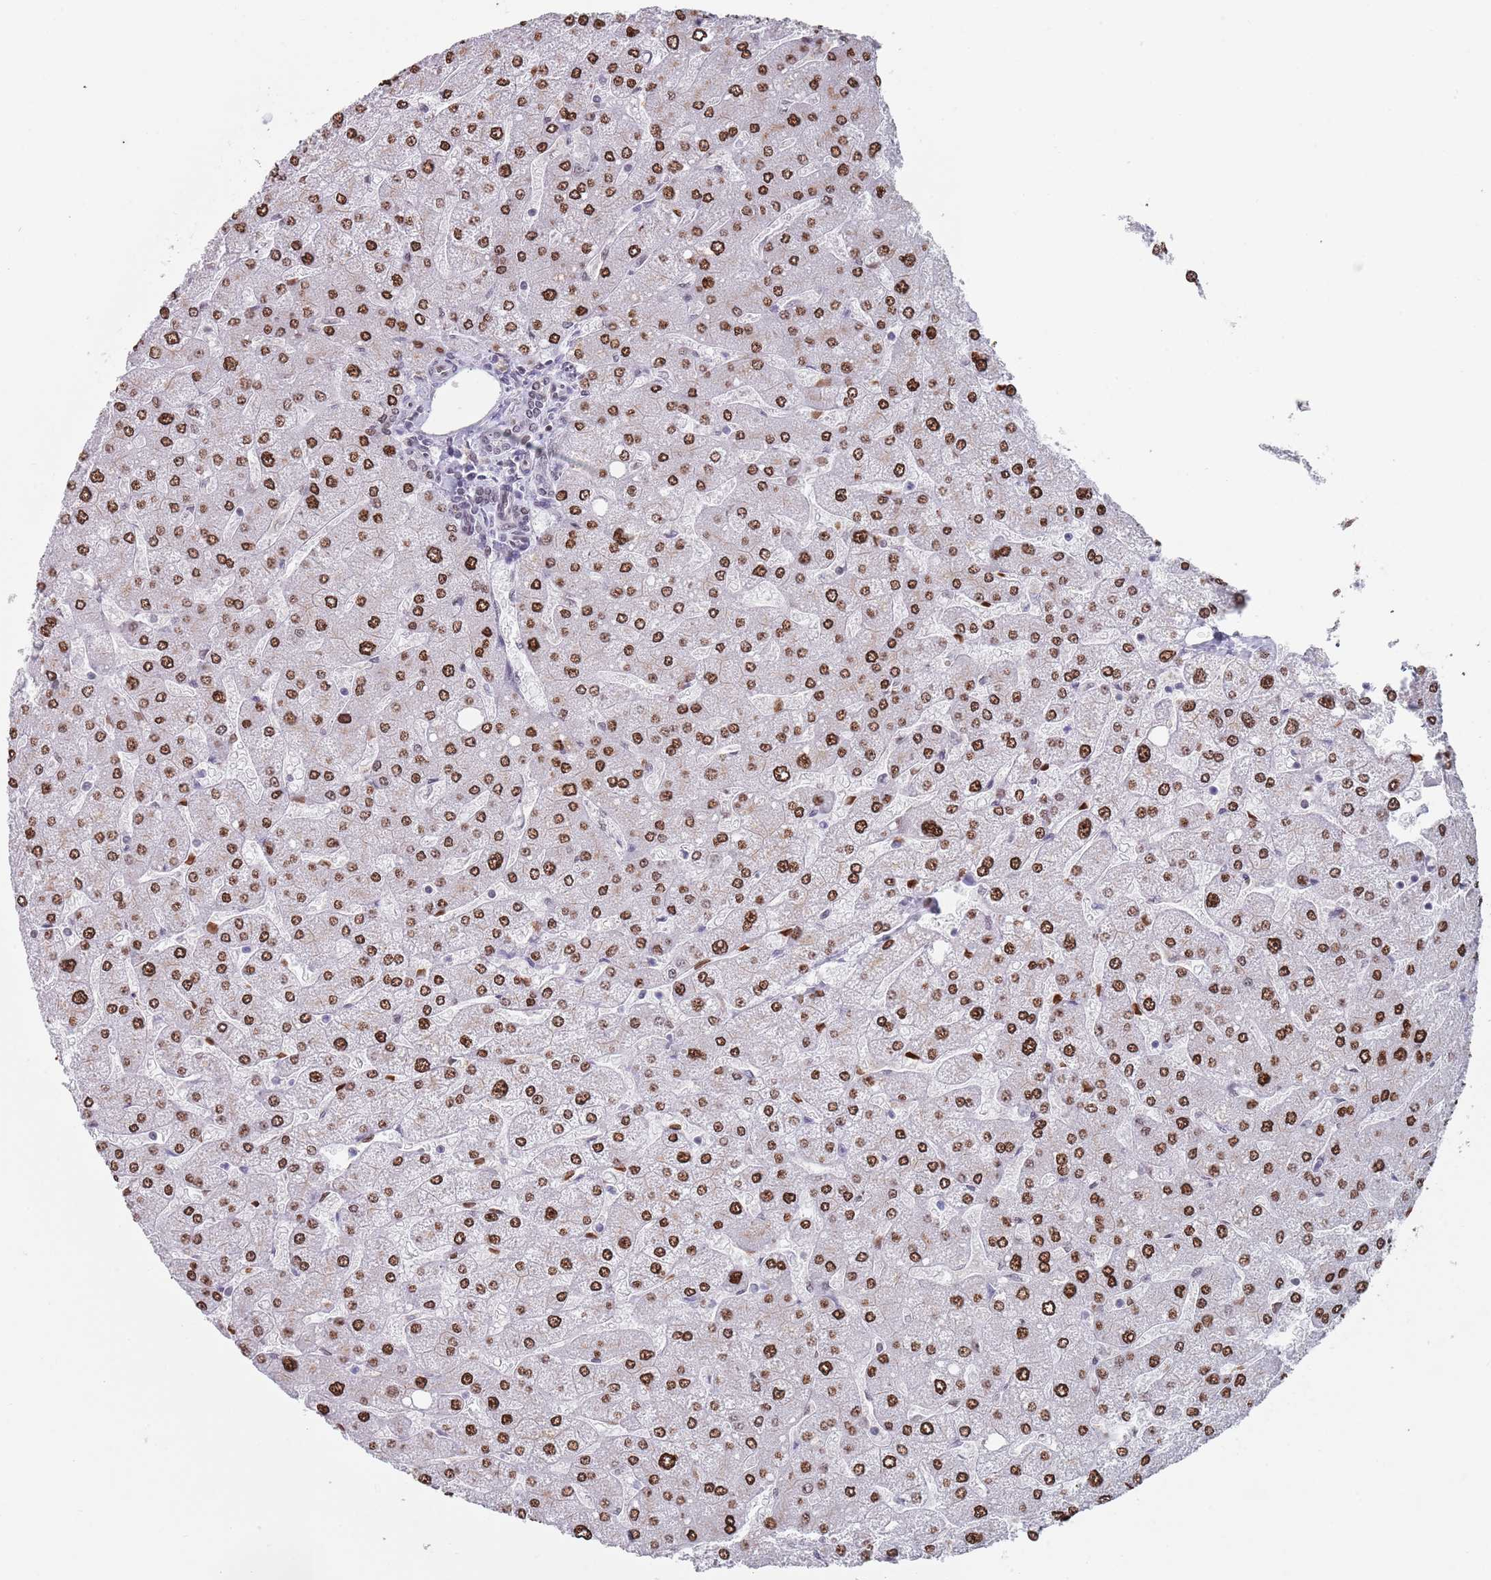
{"staining": {"intensity": "weak", "quantity": "<25%", "location": "nuclear"}, "tissue": "liver", "cell_type": "Cholangiocytes", "image_type": "normal", "snomed": [{"axis": "morphology", "description": "Normal tissue, NOS"}, {"axis": "topography", "description": "Liver"}], "caption": "A high-resolution photomicrograph shows immunohistochemistry staining of normal liver, which demonstrates no significant staining in cholangiocytes. (DAB immunohistochemistry, high magnification).", "gene": "MFSD12", "patient": {"sex": "male", "age": 55}}